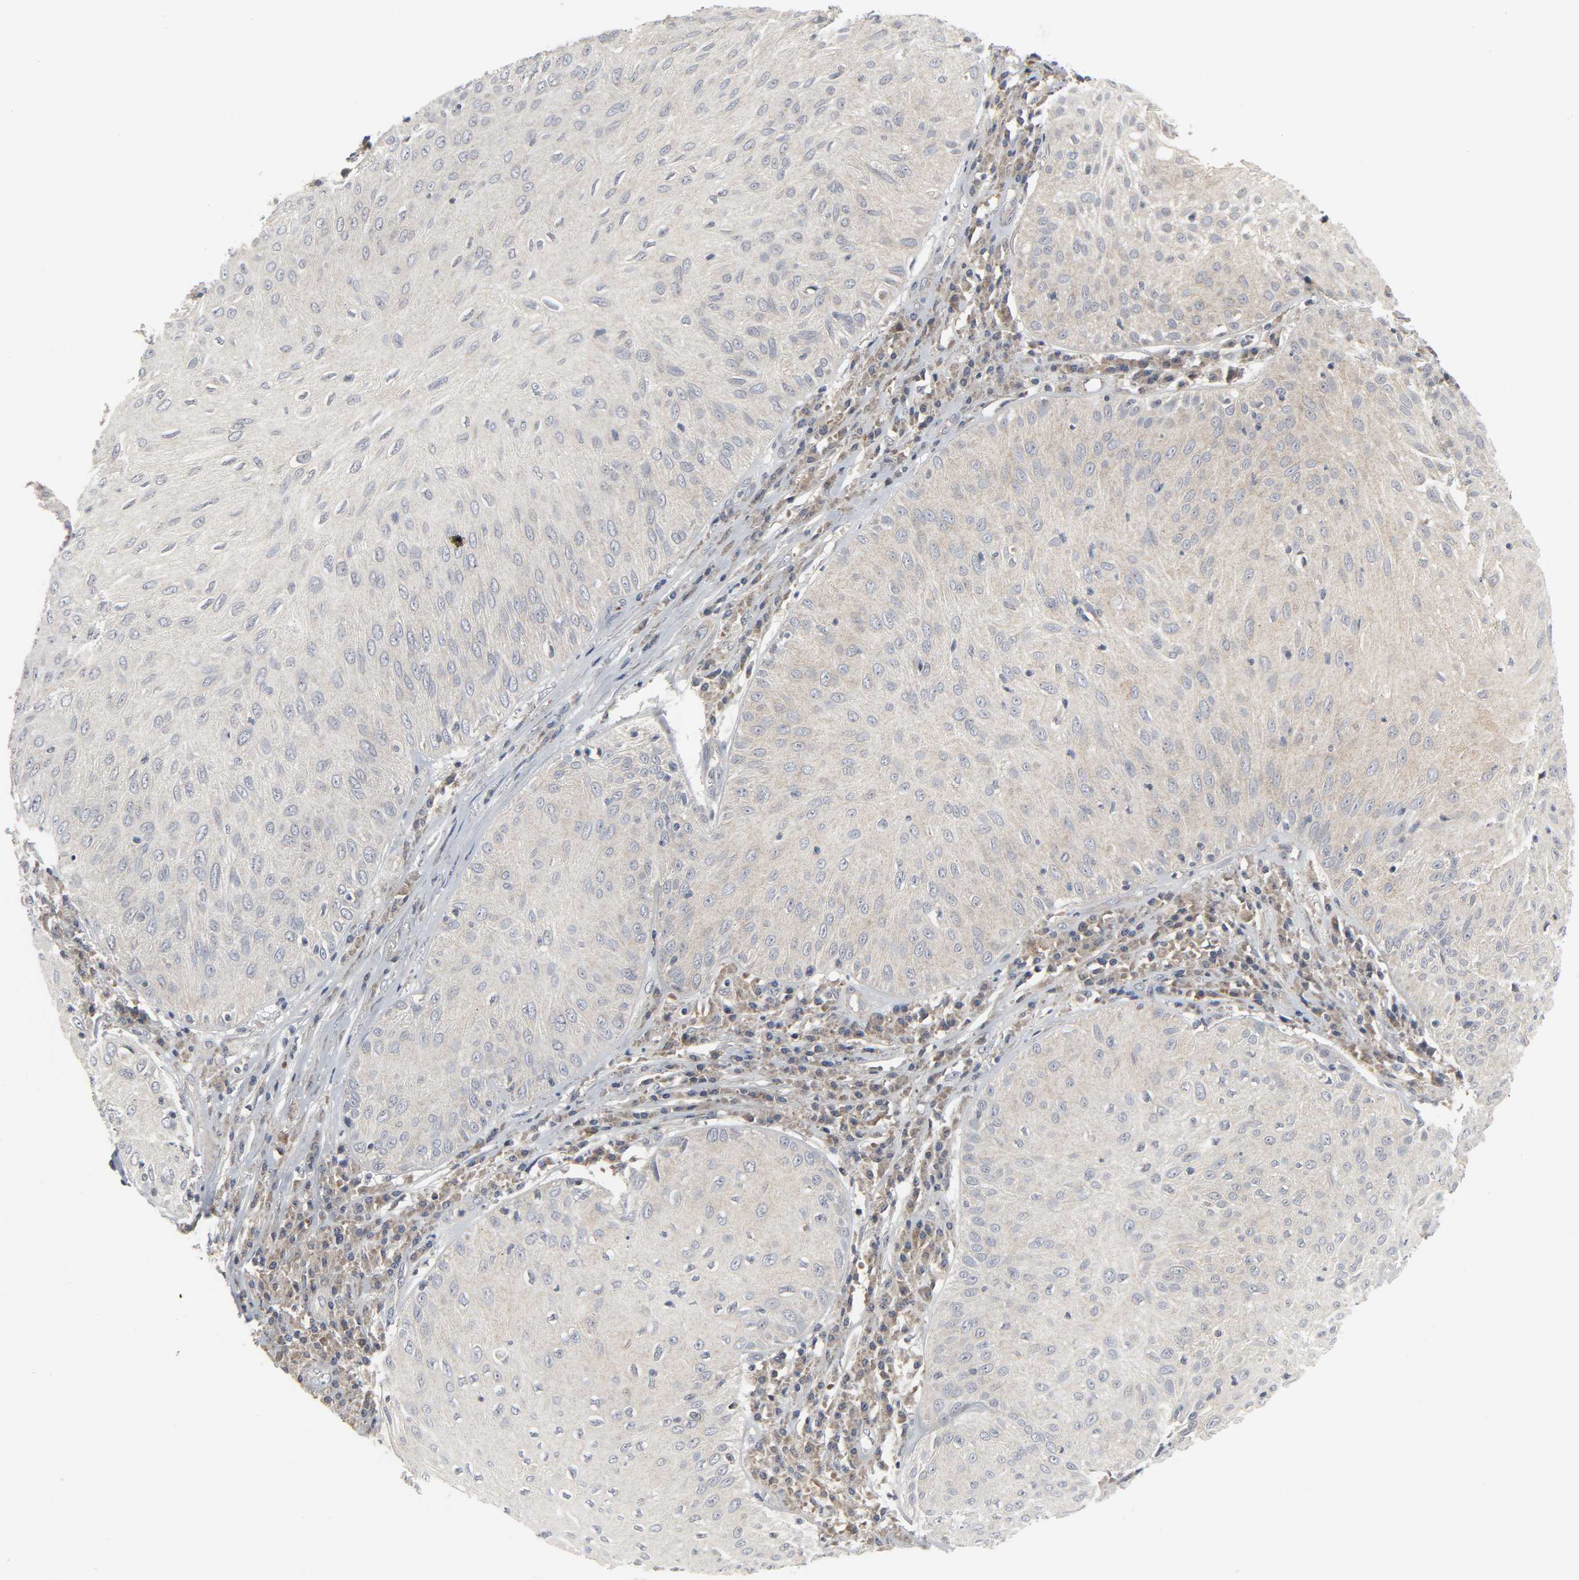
{"staining": {"intensity": "moderate", "quantity": "25%-75%", "location": "cytoplasmic/membranous"}, "tissue": "skin cancer", "cell_type": "Tumor cells", "image_type": "cancer", "snomed": [{"axis": "morphology", "description": "Squamous cell carcinoma, NOS"}, {"axis": "topography", "description": "Skin"}], "caption": "Immunohistochemical staining of human skin cancer shows medium levels of moderate cytoplasmic/membranous staining in approximately 25%-75% of tumor cells. (DAB IHC, brown staining for protein, blue staining for nuclei).", "gene": "CLIP1", "patient": {"sex": "male", "age": 65}}